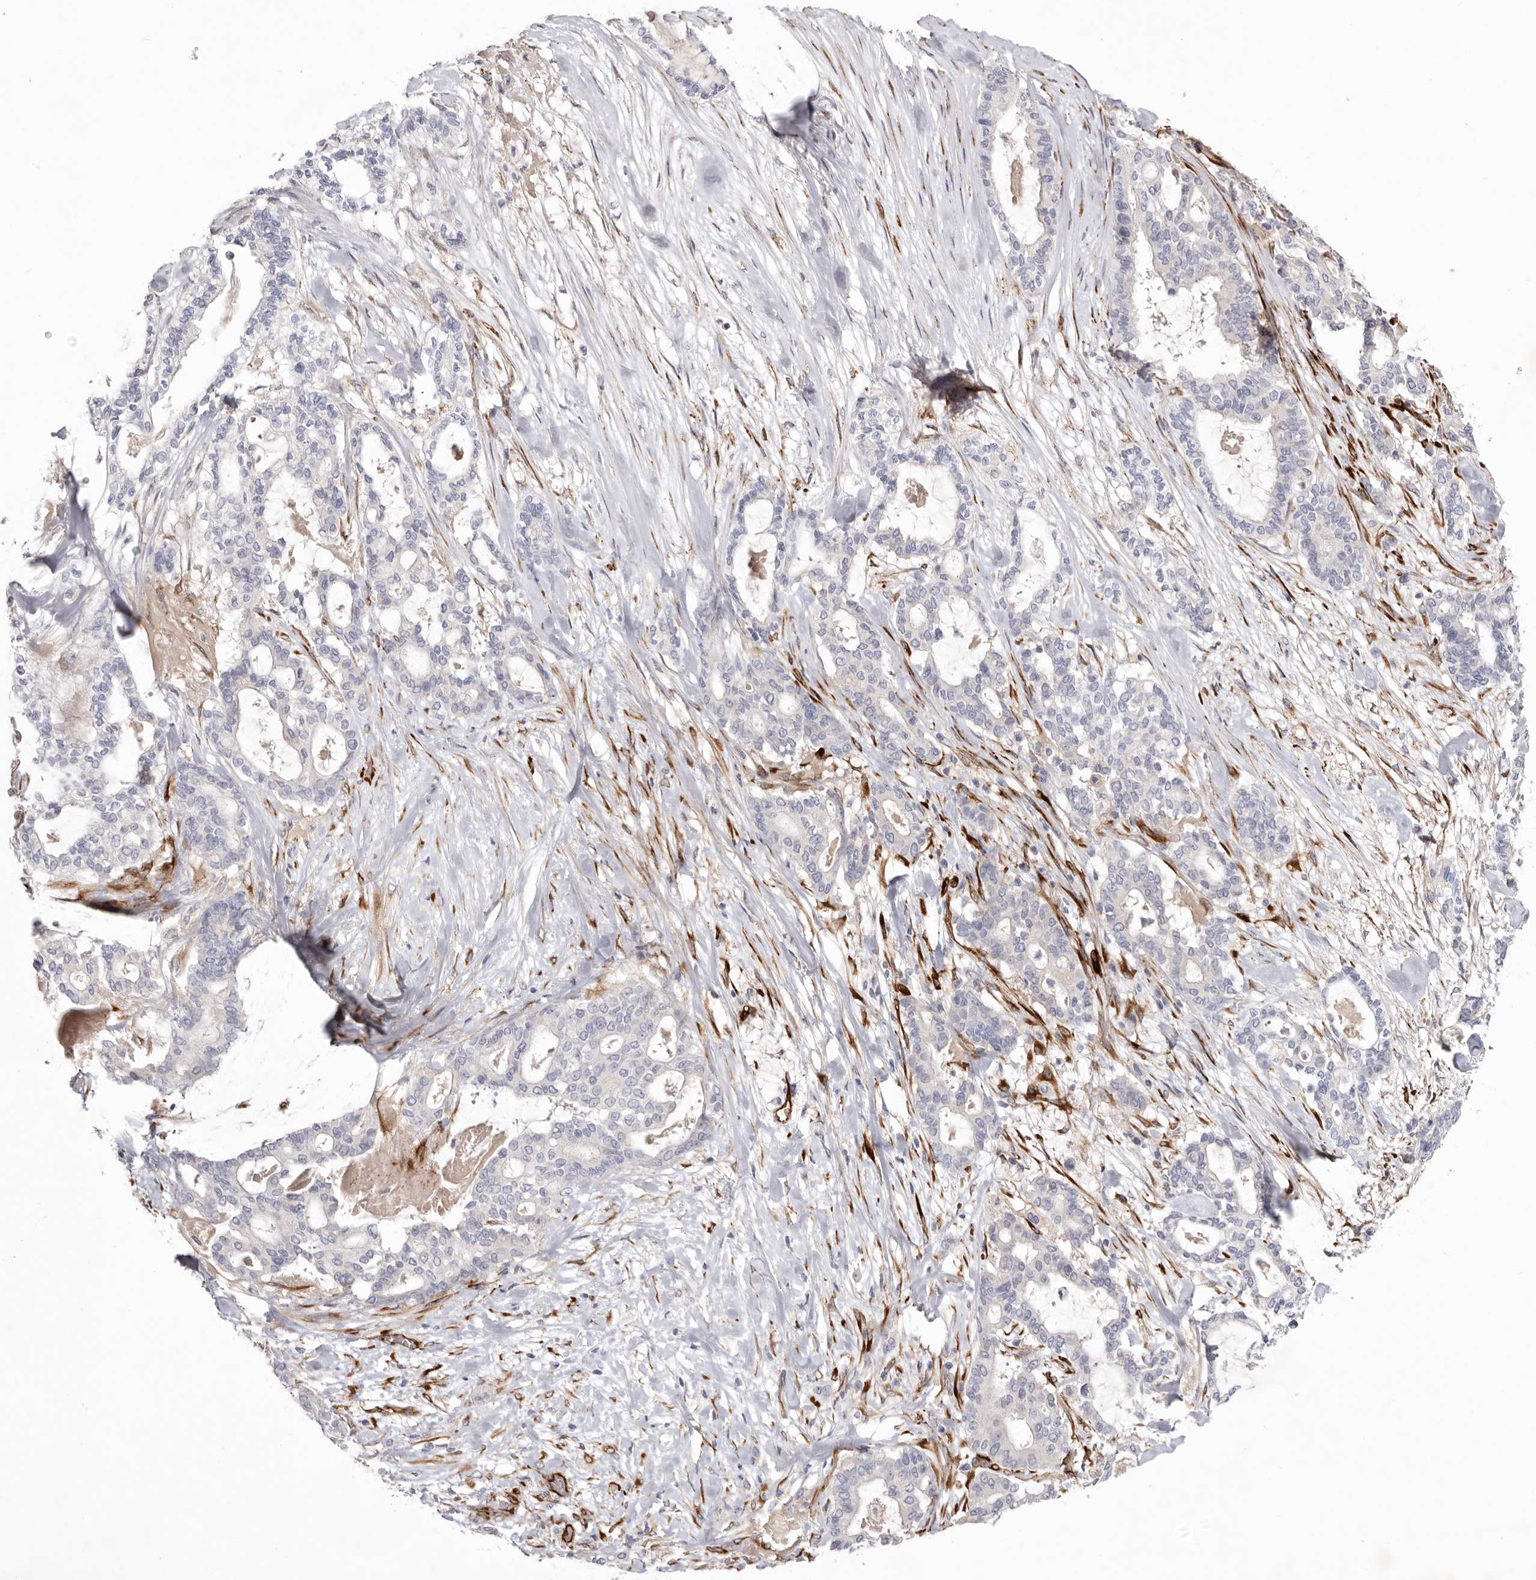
{"staining": {"intensity": "negative", "quantity": "none", "location": "none"}, "tissue": "pancreatic cancer", "cell_type": "Tumor cells", "image_type": "cancer", "snomed": [{"axis": "morphology", "description": "Adenocarcinoma, NOS"}, {"axis": "topography", "description": "Pancreas"}], "caption": "An immunohistochemistry micrograph of adenocarcinoma (pancreatic) is shown. There is no staining in tumor cells of adenocarcinoma (pancreatic).", "gene": "LRRC66", "patient": {"sex": "male", "age": 63}}